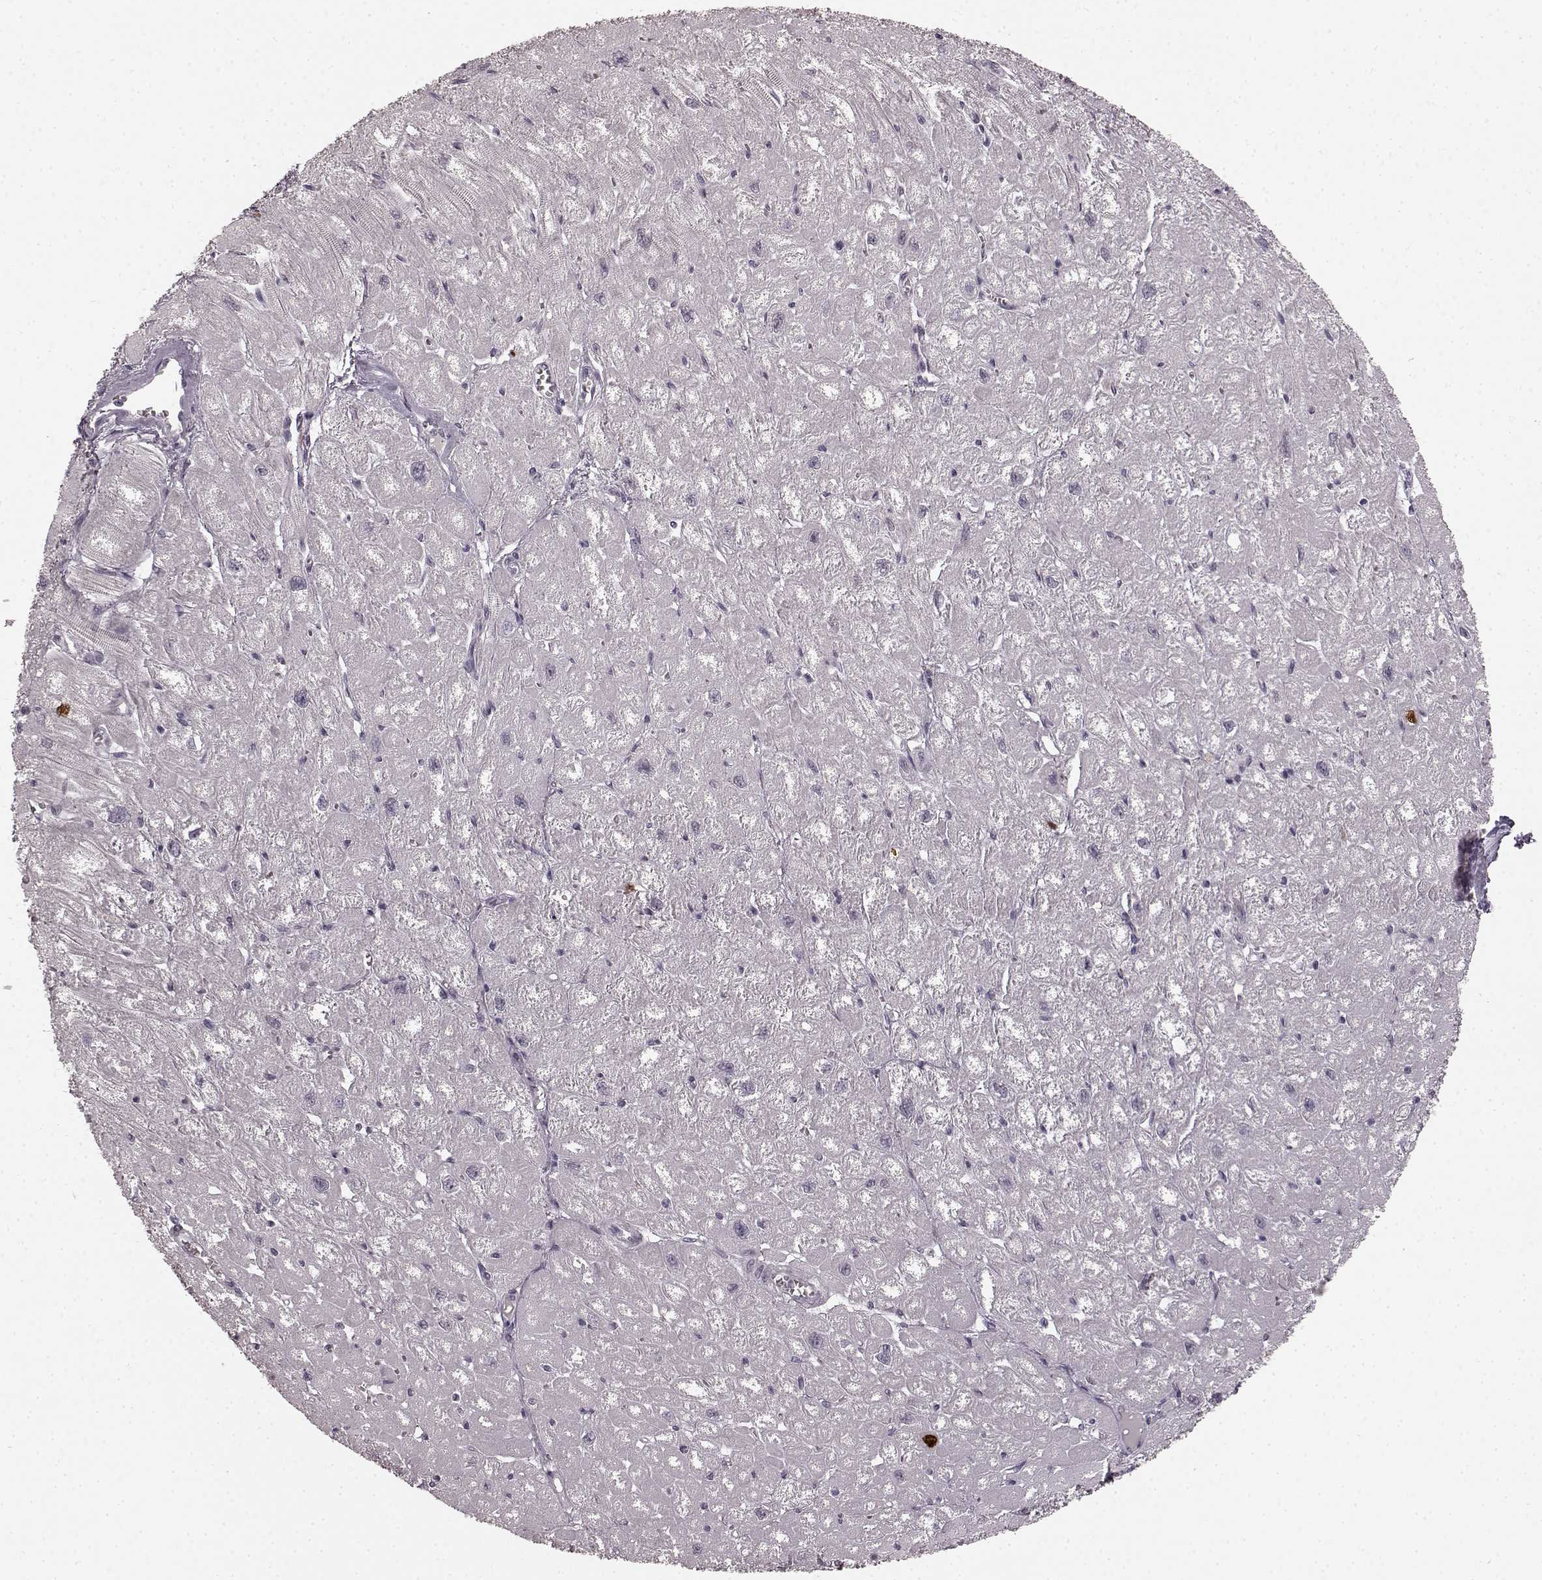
{"staining": {"intensity": "moderate", "quantity": "<25%", "location": "nuclear"}, "tissue": "heart muscle", "cell_type": "Cardiomyocytes", "image_type": "normal", "snomed": [{"axis": "morphology", "description": "Normal tissue, NOS"}, {"axis": "topography", "description": "Heart"}], "caption": "Normal heart muscle exhibits moderate nuclear positivity in about <25% of cardiomyocytes, visualized by immunohistochemistry.", "gene": "CCNA2", "patient": {"sex": "male", "age": 61}}